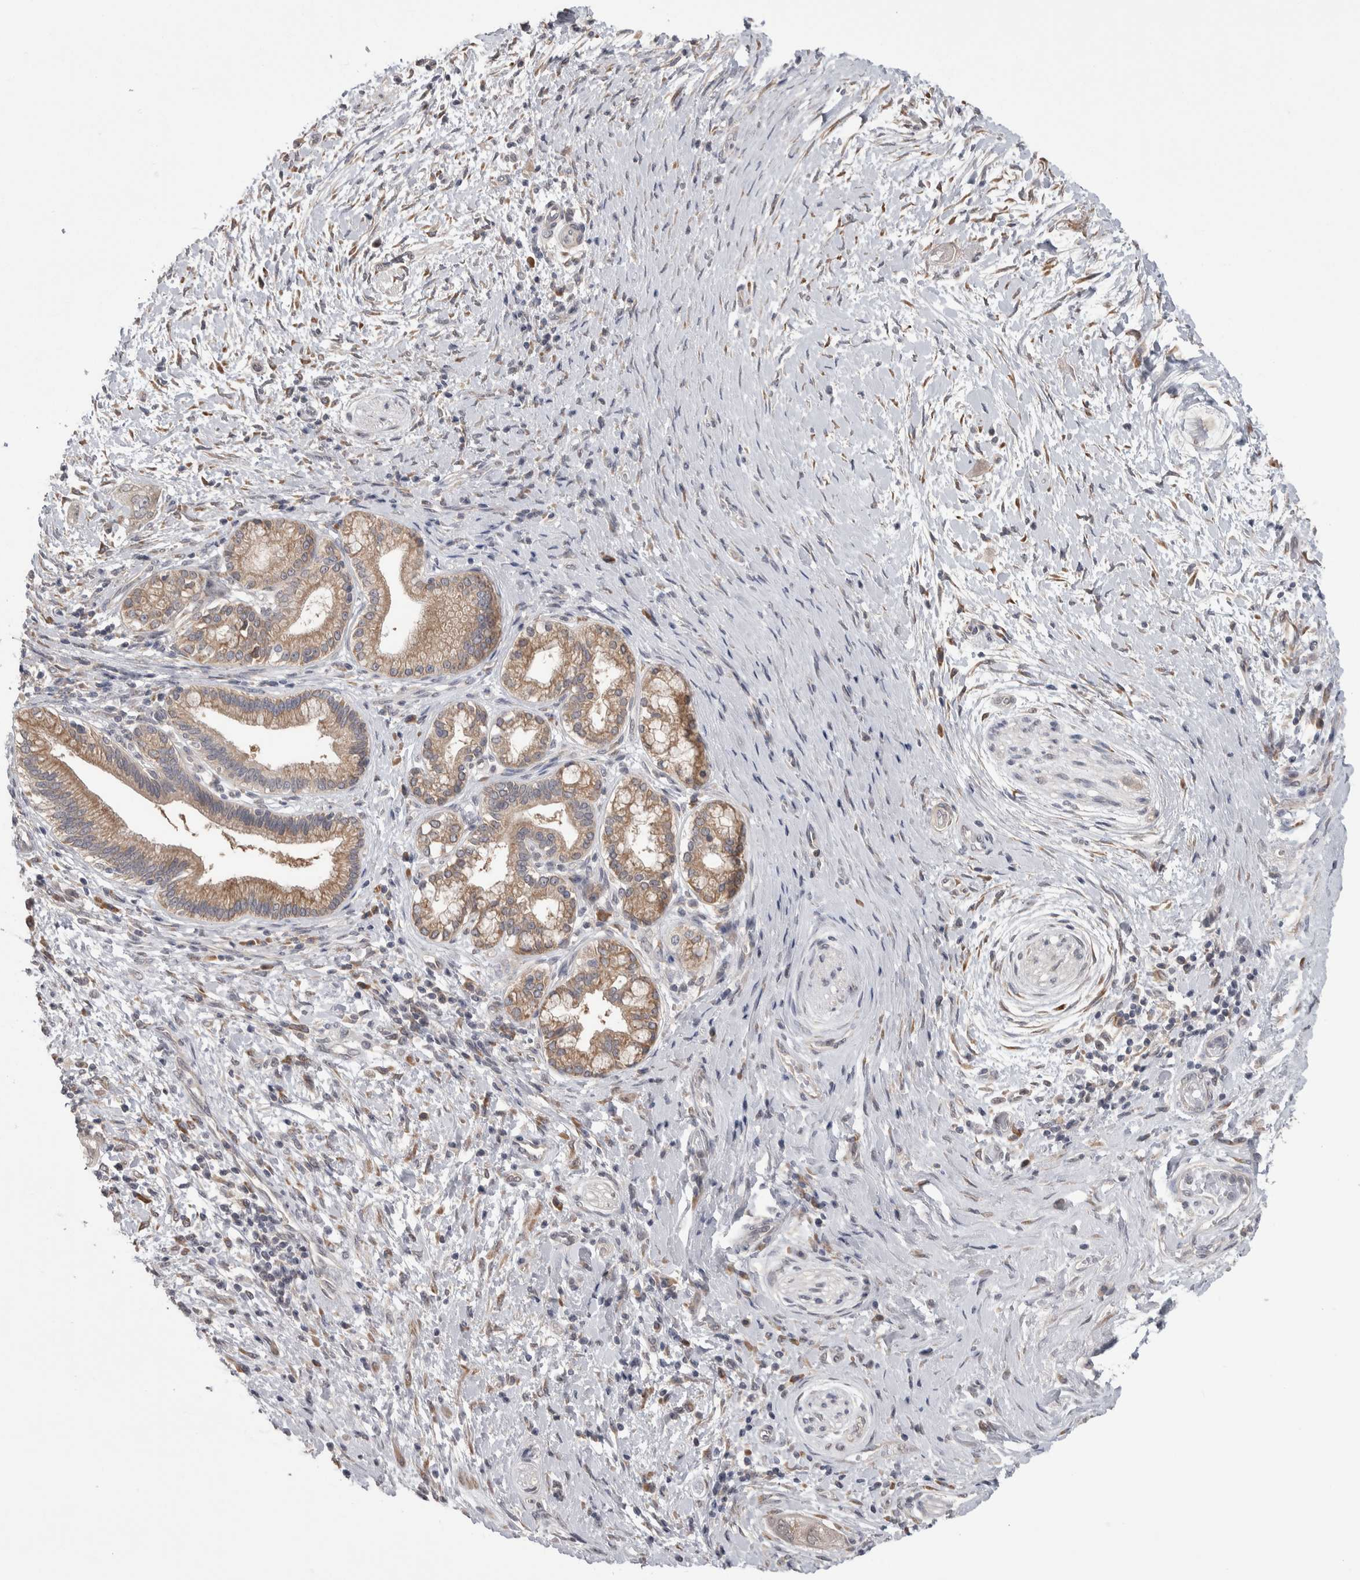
{"staining": {"intensity": "negative", "quantity": "none", "location": "none"}, "tissue": "pancreatic cancer", "cell_type": "Tumor cells", "image_type": "cancer", "snomed": [{"axis": "morphology", "description": "Adenocarcinoma, NOS"}, {"axis": "topography", "description": "Pancreas"}], "caption": "This image is of pancreatic cancer stained with IHC to label a protein in brown with the nuclei are counter-stained blue. There is no positivity in tumor cells.", "gene": "CUL2", "patient": {"sex": "male", "age": 58}}